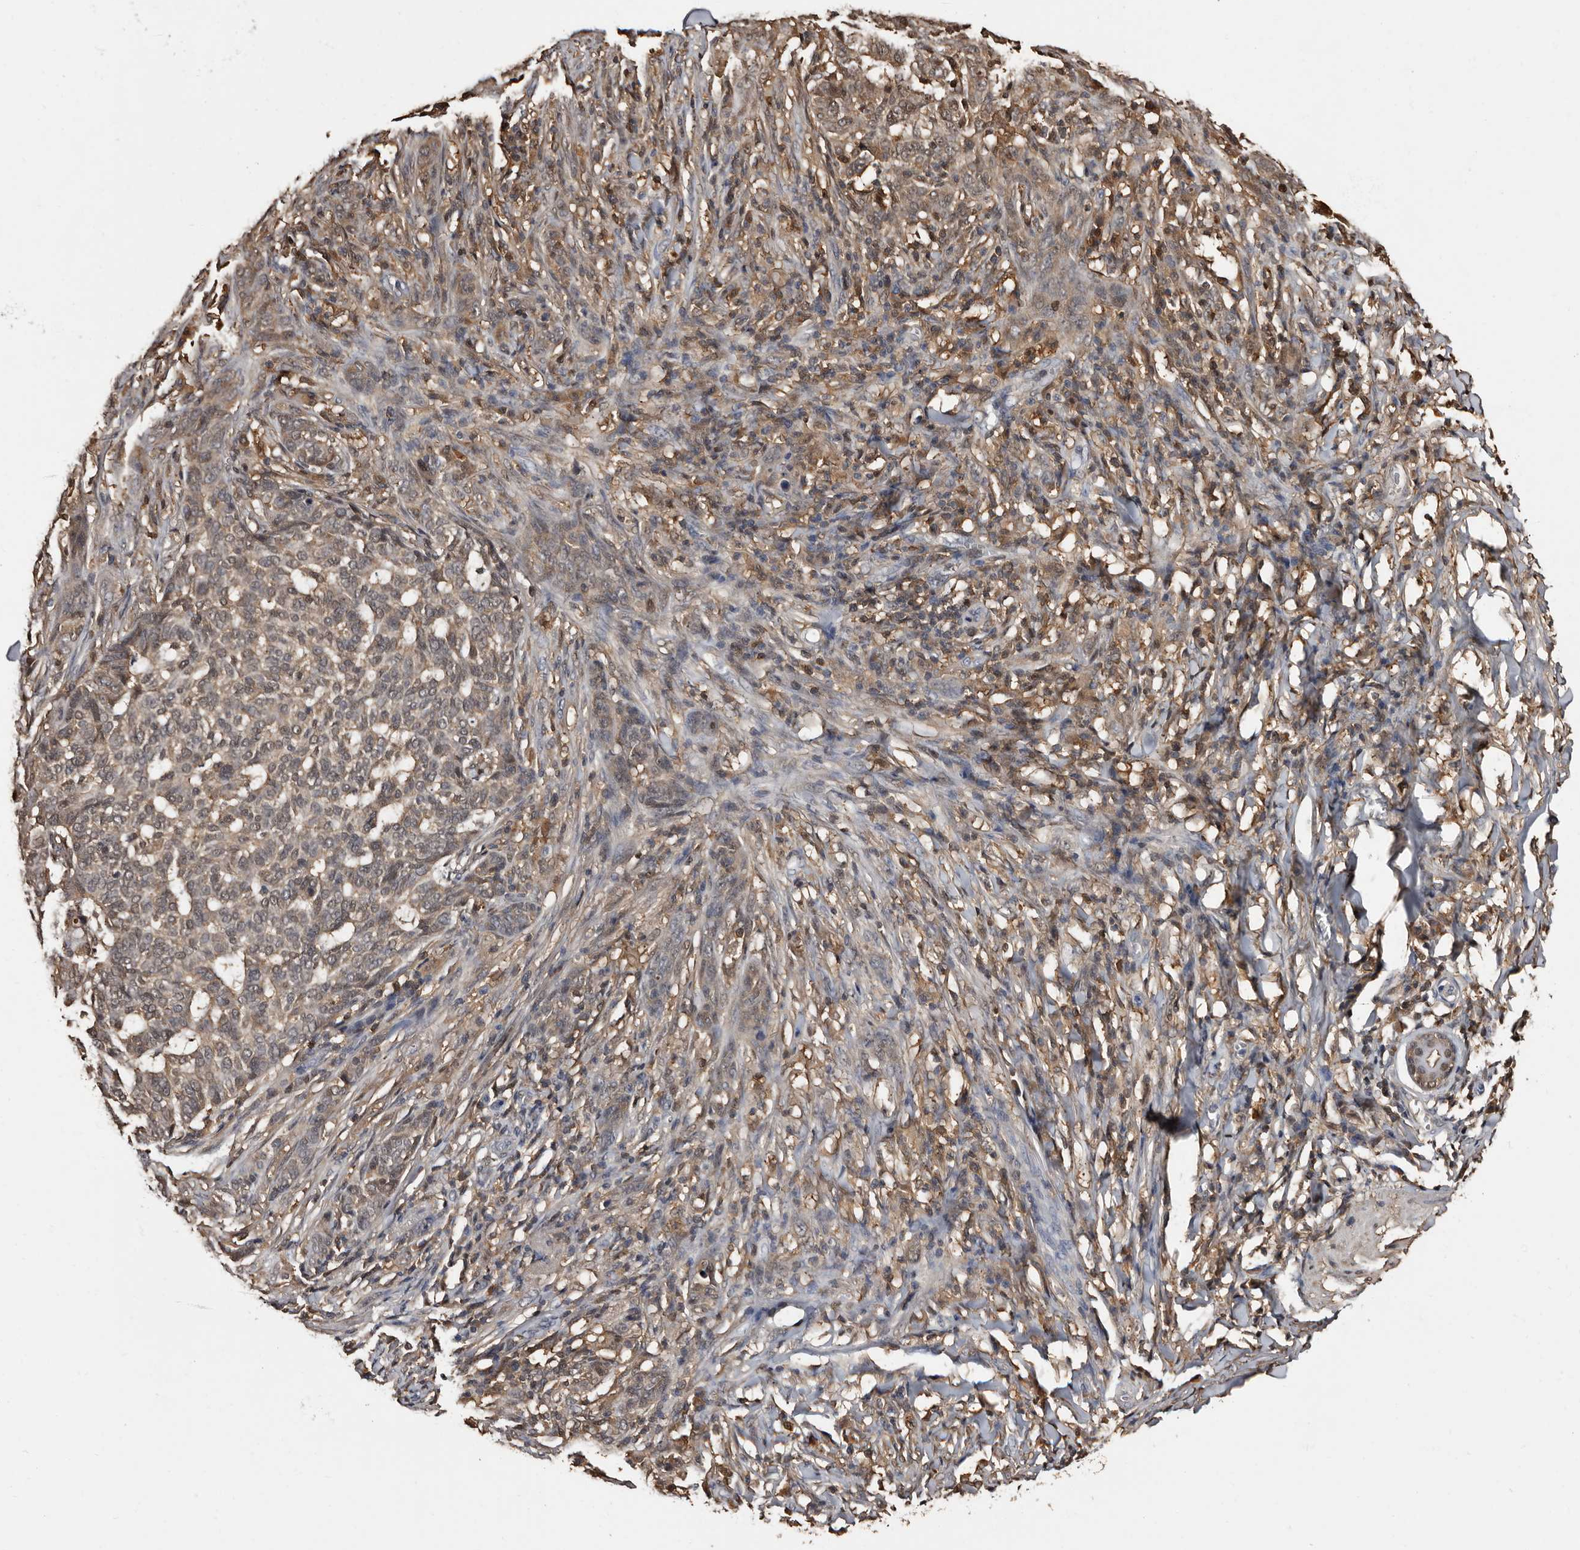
{"staining": {"intensity": "weak", "quantity": "25%-75%", "location": "cytoplasmic/membranous"}, "tissue": "skin cancer", "cell_type": "Tumor cells", "image_type": "cancer", "snomed": [{"axis": "morphology", "description": "Basal cell carcinoma"}, {"axis": "topography", "description": "Skin"}], "caption": "Human skin basal cell carcinoma stained for a protein (brown) demonstrates weak cytoplasmic/membranous positive staining in about 25%-75% of tumor cells.", "gene": "DNPH1", "patient": {"sex": "male", "age": 85}}